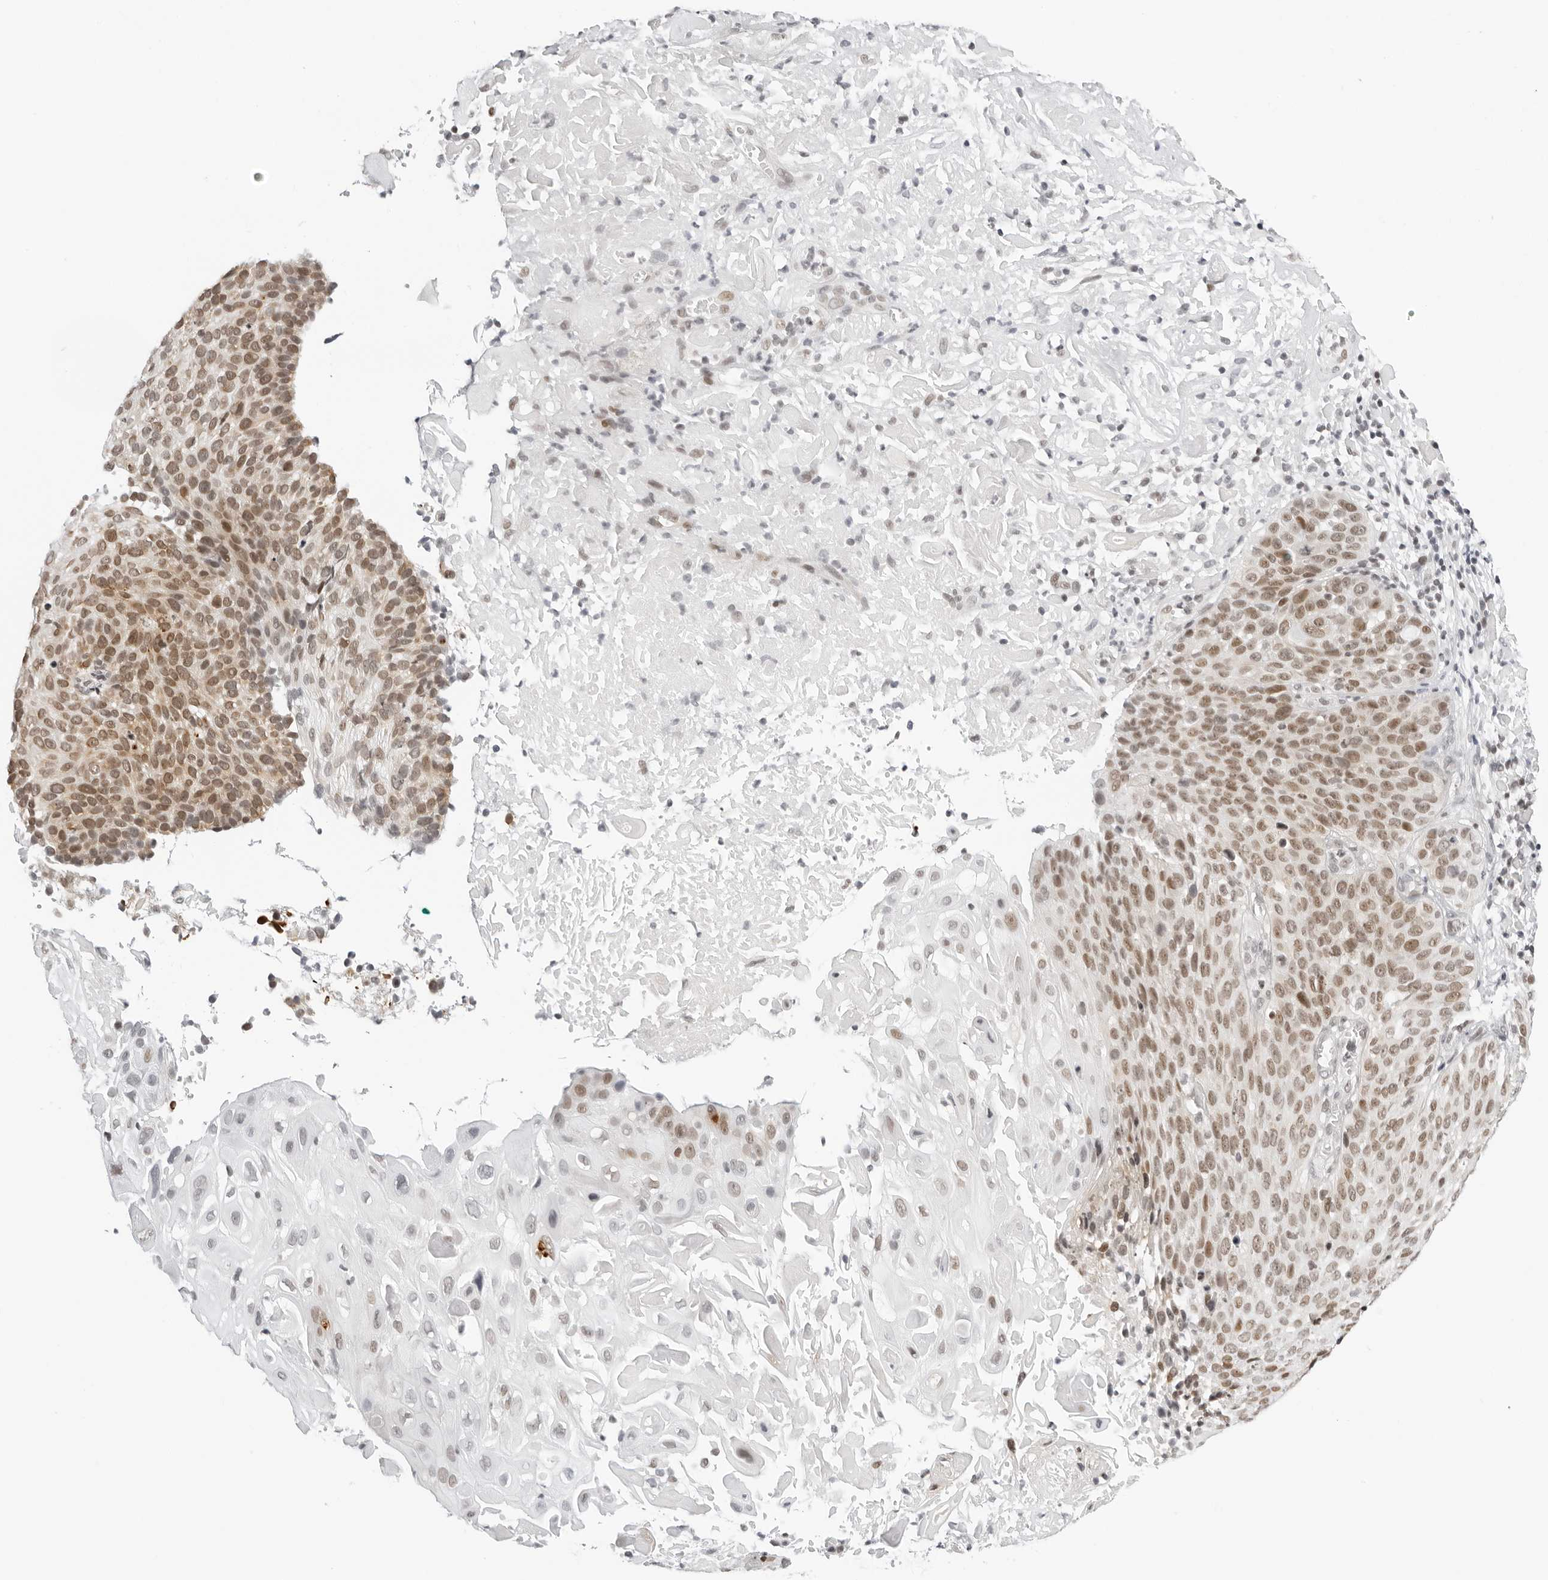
{"staining": {"intensity": "moderate", "quantity": ">75%", "location": "nuclear"}, "tissue": "cervical cancer", "cell_type": "Tumor cells", "image_type": "cancer", "snomed": [{"axis": "morphology", "description": "Squamous cell carcinoma, NOS"}, {"axis": "topography", "description": "Cervix"}], "caption": "This histopathology image shows immunohistochemistry (IHC) staining of cervical squamous cell carcinoma, with medium moderate nuclear positivity in about >75% of tumor cells.", "gene": "MSH6", "patient": {"sex": "female", "age": 74}}